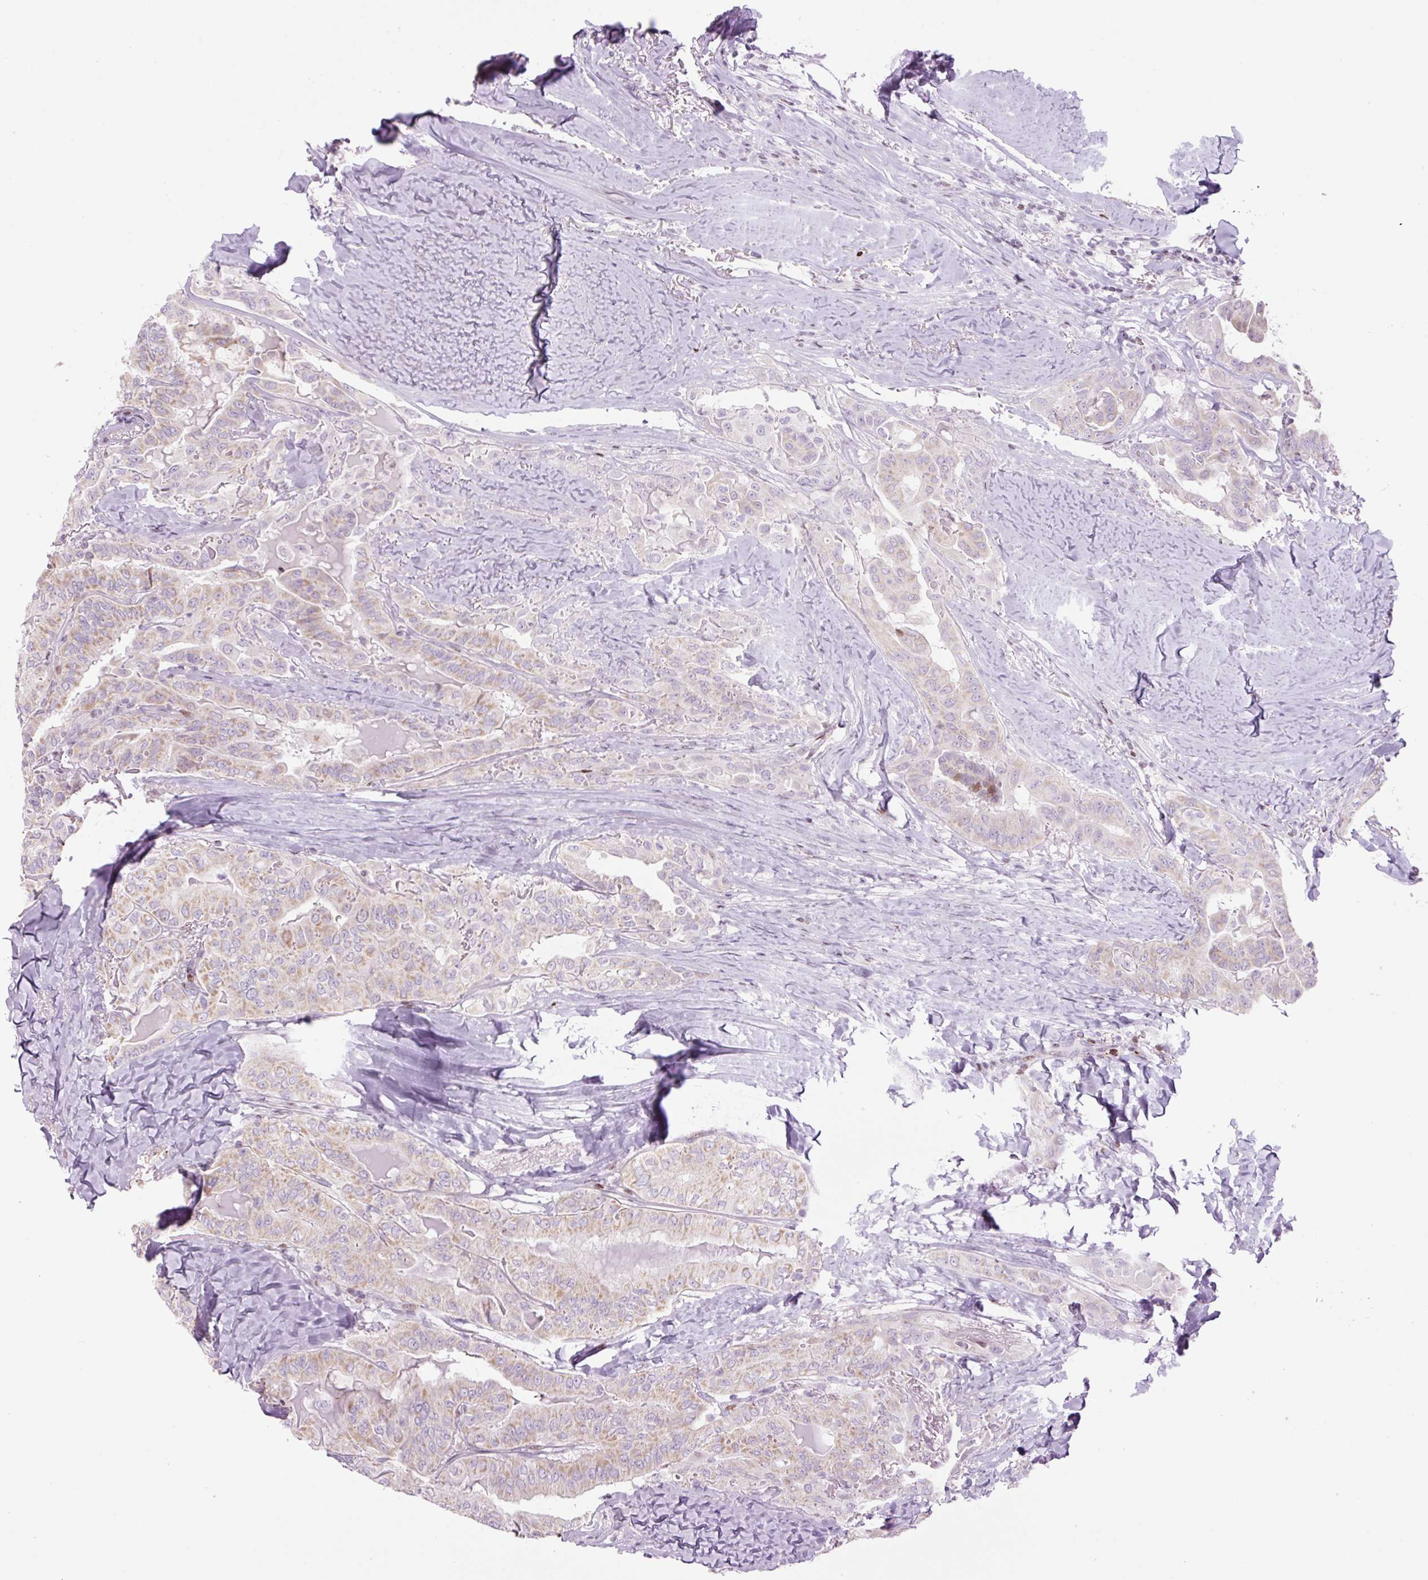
{"staining": {"intensity": "weak", "quantity": "25%-75%", "location": "cytoplasmic/membranous"}, "tissue": "thyroid cancer", "cell_type": "Tumor cells", "image_type": "cancer", "snomed": [{"axis": "morphology", "description": "Papillary adenocarcinoma, NOS"}, {"axis": "topography", "description": "Thyroid gland"}], "caption": "Thyroid cancer (papillary adenocarcinoma) tissue exhibits weak cytoplasmic/membranous expression in about 25%-75% of tumor cells (Brightfield microscopy of DAB IHC at high magnification).", "gene": "TMEM177", "patient": {"sex": "female", "age": 68}}